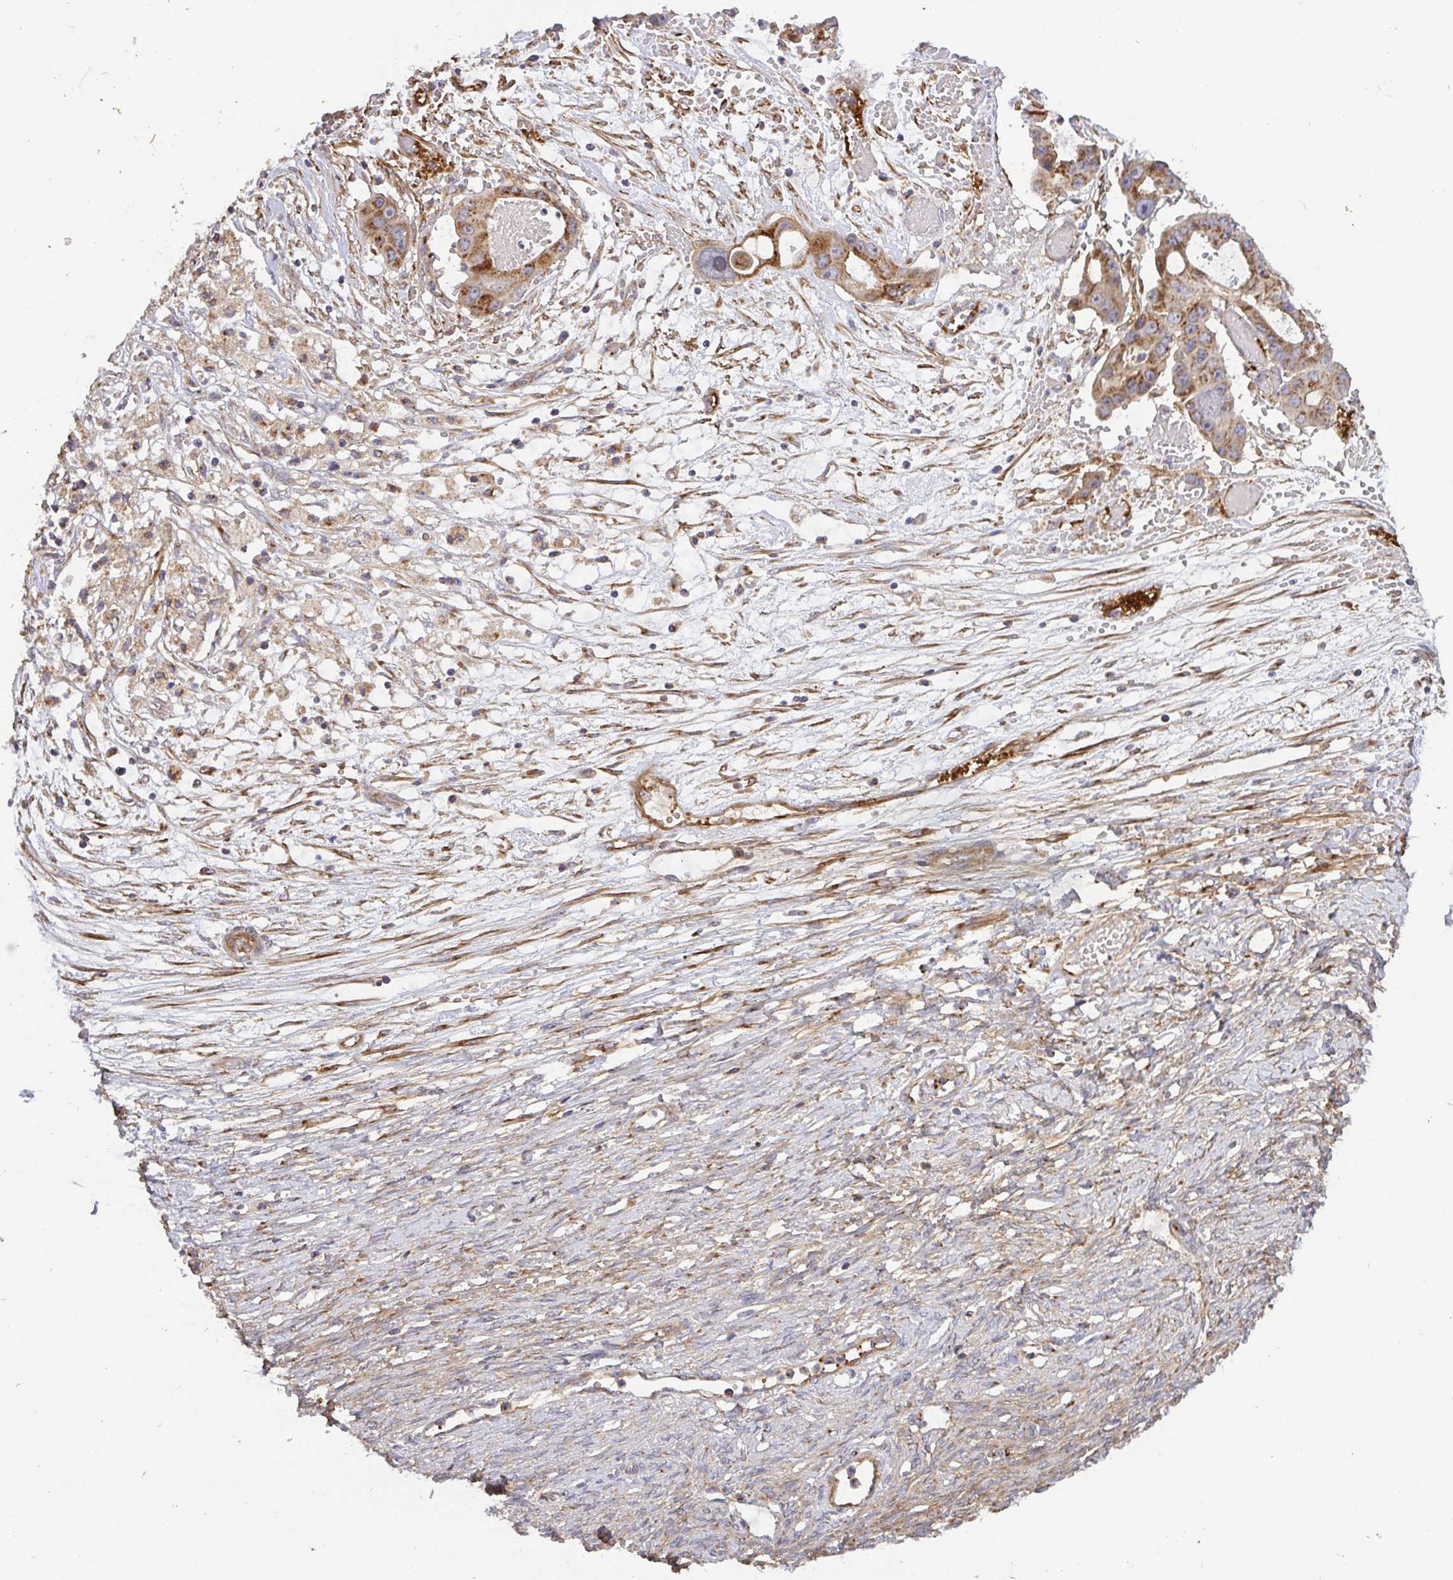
{"staining": {"intensity": "moderate", "quantity": ">75%", "location": "cytoplasmic/membranous"}, "tissue": "ovarian cancer", "cell_type": "Tumor cells", "image_type": "cancer", "snomed": [{"axis": "morphology", "description": "Cystadenocarcinoma, serous, NOS"}, {"axis": "topography", "description": "Ovary"}], "caption": "This image shows IHC staining of ovarian cancer (serous cystadenocarcinoma), with medium moderate cytoplasmic/membranous staining in about >75% of tumor cells.", "gene": "TM9SF4", "patient": {"sex": "female", "age": 56}}